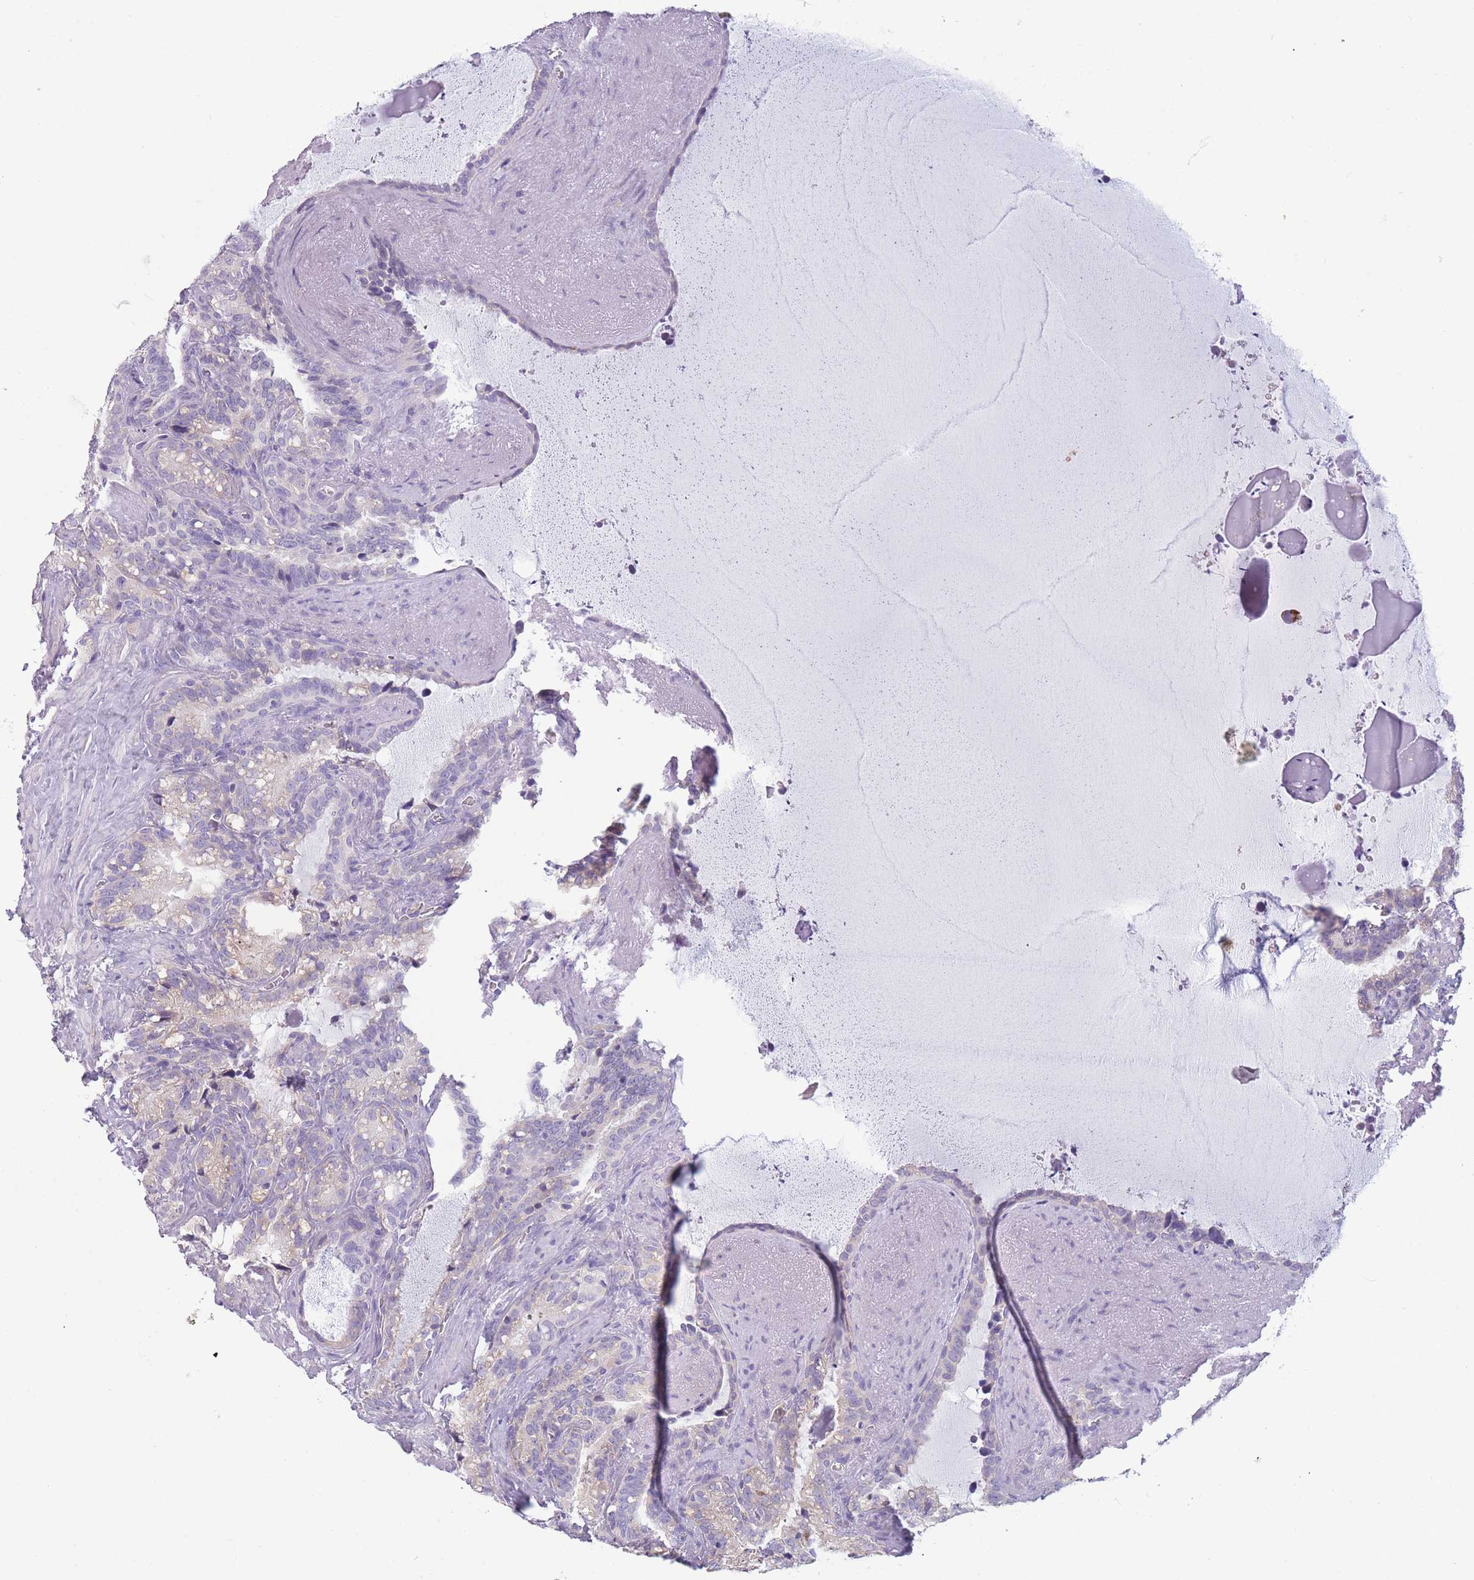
{"staining": {"intensity": "weak", "quantity": "25%-75%", "location": "cytoplasmic/membranous"}, "tissue": "seminal vesicle", "cell_type": "Glandular cells", "image_type": "normal", "snomed": [{"axis": "morphology", "description": "Normal tissue, NOS"}, {"axis": "topography", "description": "Prostate"}, {"axis": "topography", "description": "Seminal veicle"}], "caption": "Glandular cells demonstrate low levels of weak cytoplasmic/membranous positivity in about 25%-75% of cells in benign seminal vesicle. Nuclei are stained in blue.", "gene": "NDUFAF6", "patient": {"sex": "male", "age": 58}}